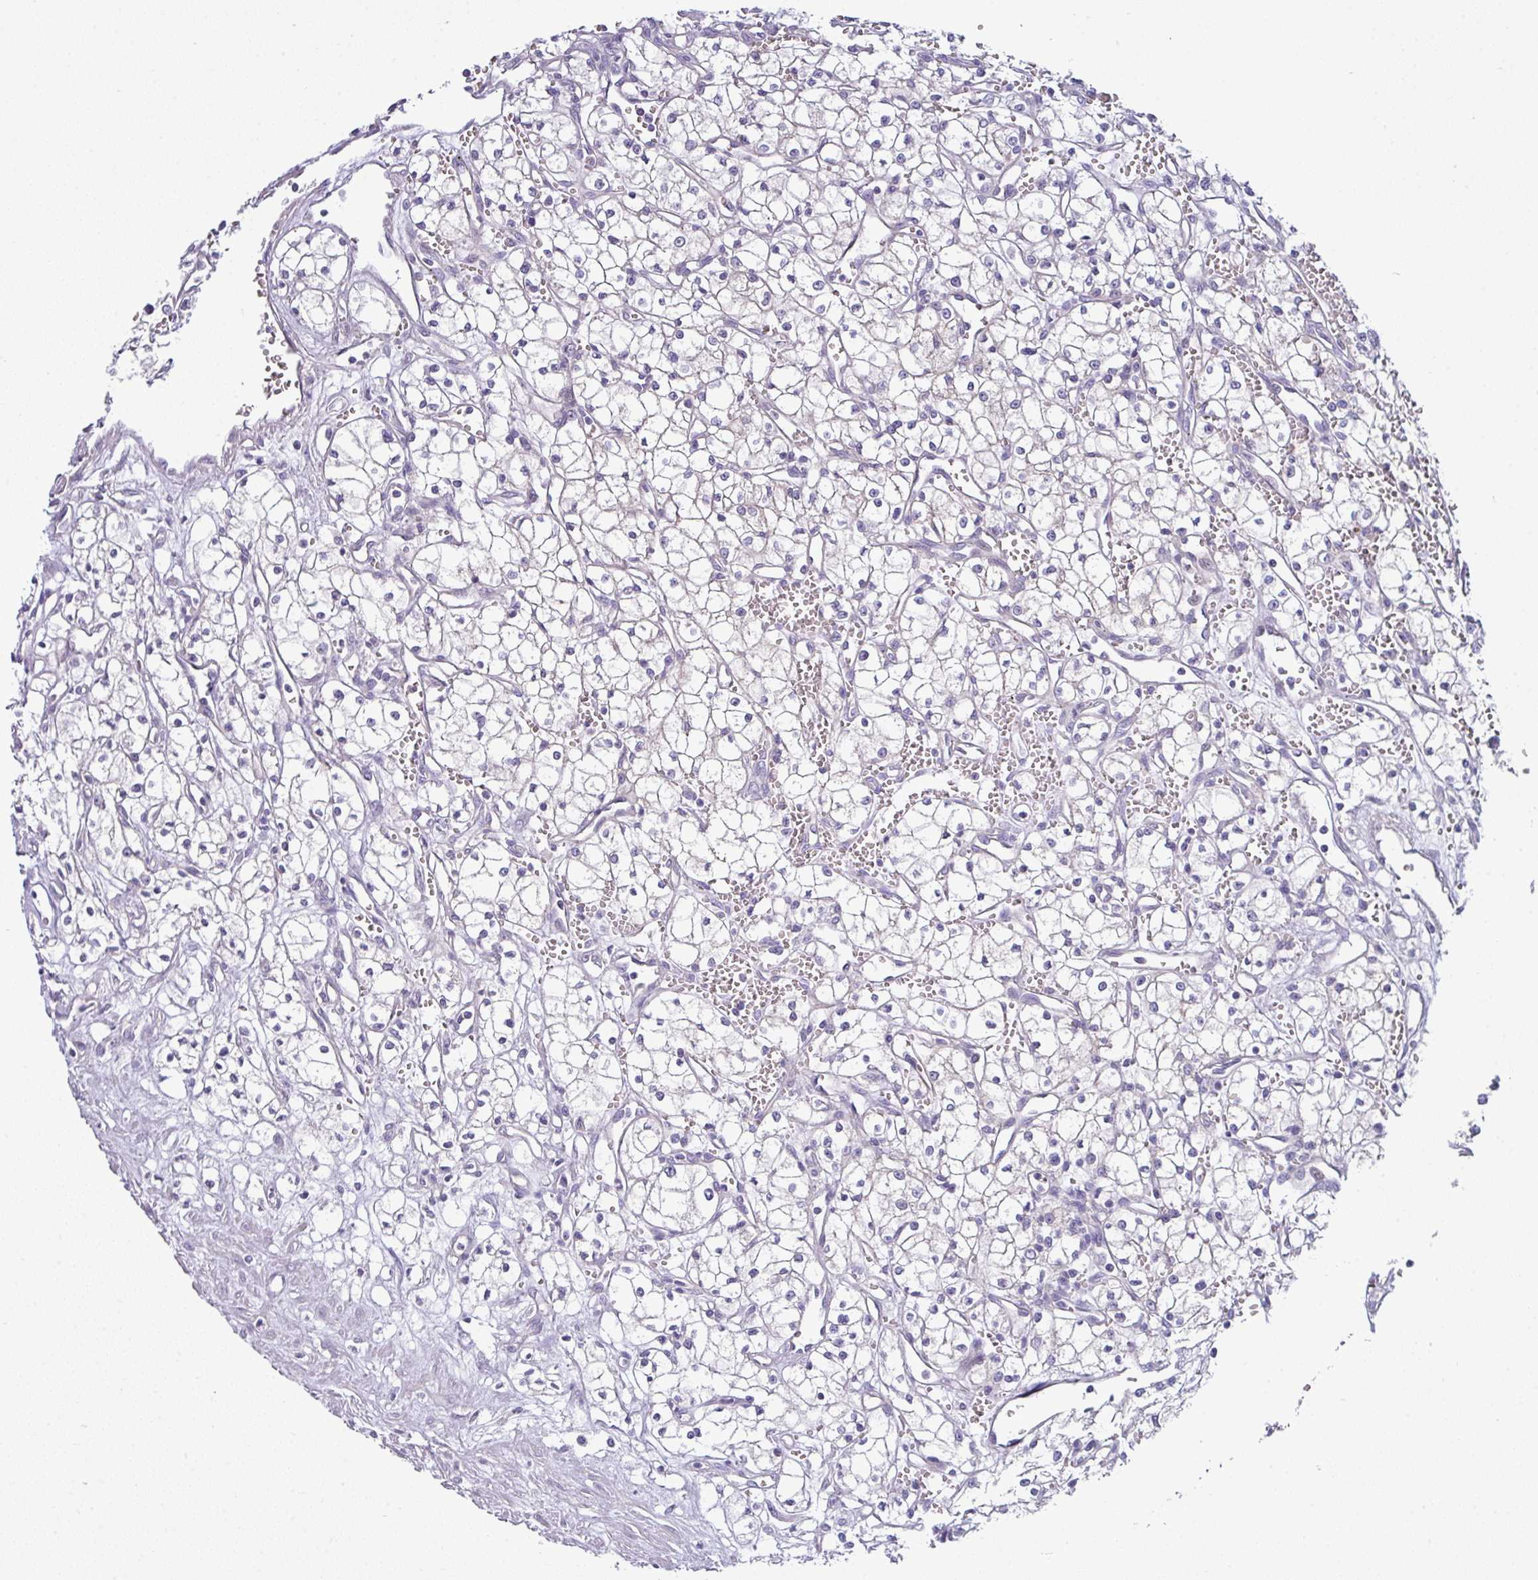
{"staining": {"intensity": "negative", "quantity": "none", "location": "none"}, "tissue": "renal cancer", "cell_type": "Tumor cells", "image_type": "cancer", "snomed": [{"axis": "morphology", "description": "Adenocarcinoma, NOS"}, {"axis": "topography", "description": "Kidney"}], "caption": "High power microscopy histopathology image of an immunohistochemistry micrograph of renal cancer (adenocarcinoma), revealing no significant expression in tumor cells.", "gene": "ACAP3", "patient": {"sex": "male", "age": 59}}